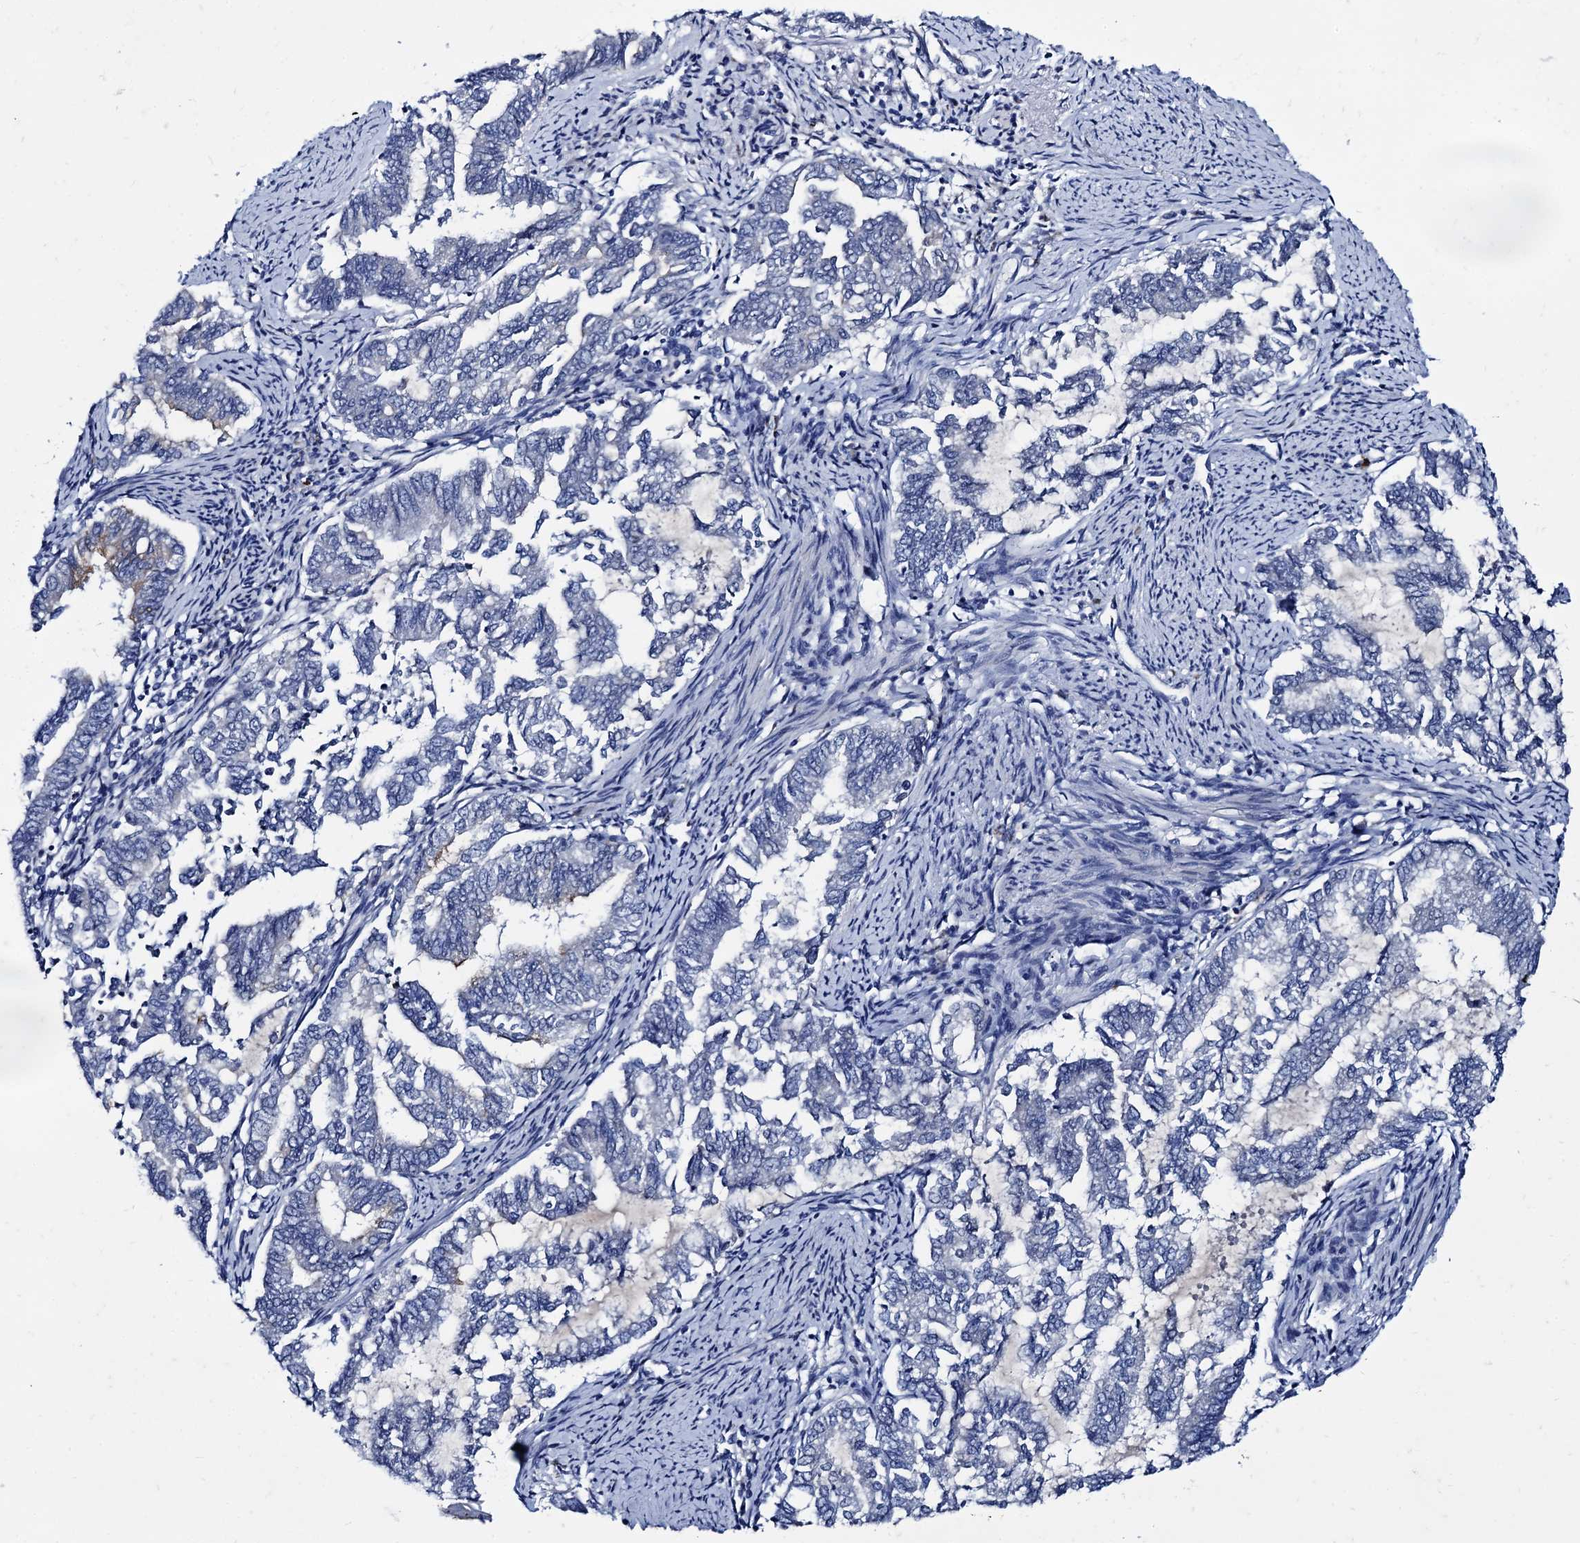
{"staining": {"intensity": "negative", "quantity": "none", "location": "none"}, "tissue": "endometrial cancer", "cell_type": "Tumor cells", "image_type": "cancer", "snomed": [{"axis": "morphology", "description": "Adenocarcinoma, NOS"}, {"axis": "topography", "description": "Endometrium"}], "caption": "Tumor cells show no significant staining in endometrial cancer.", "gene": "TMEM72", "patient": {"sex": "female", "age": 79}}